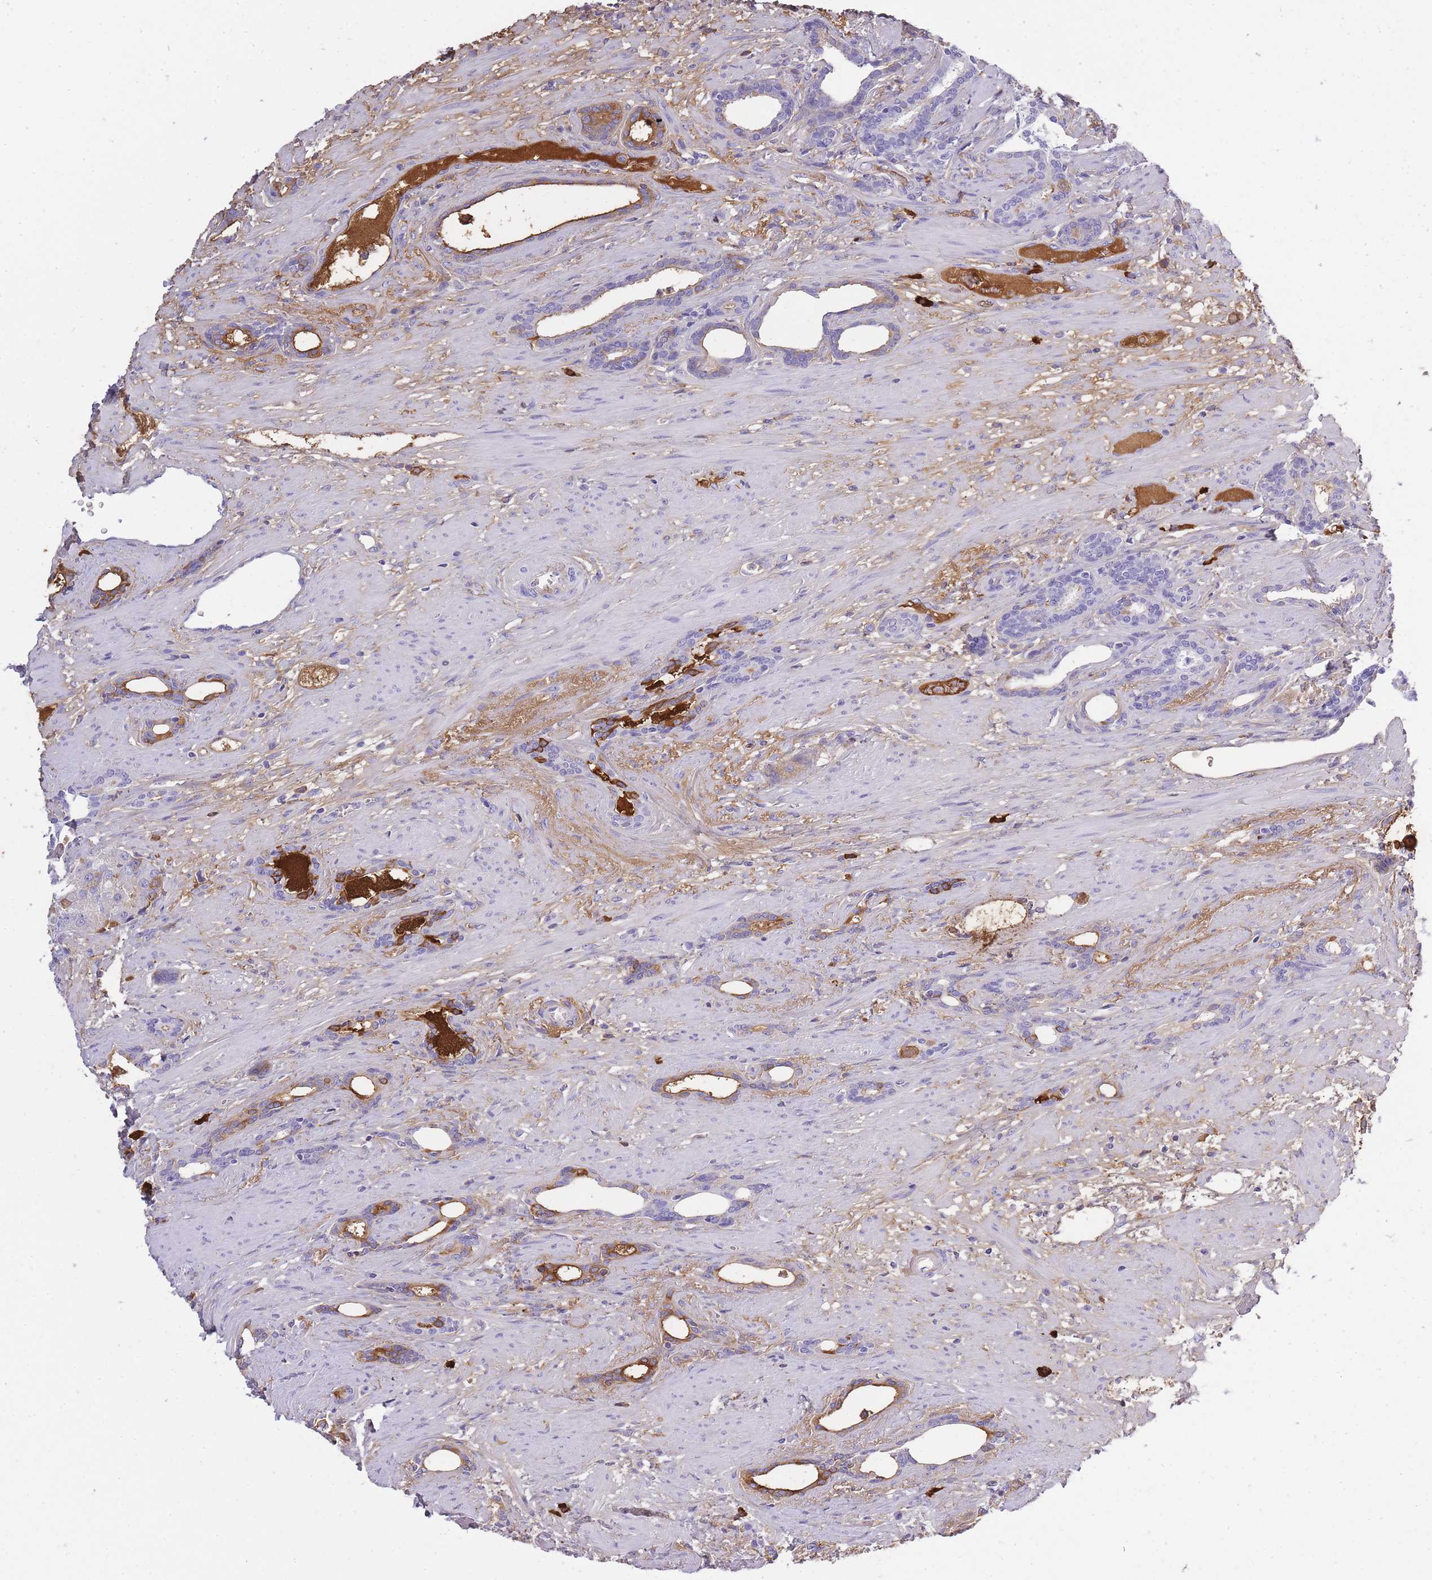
{"staining": {"intensity": "moderate", "quantity": "<25%", "location": "cytoplasmic/membranous"}, "tissue": "prostate cancer", "cell_type": "Tumor cells", "image_type": "cancer", "snomed": [{"axis": "morphology", "description": "Adenocarcinoma, High grade"}, {"axis": "topography", "description": "Prostate"}], "caption": "A brown stain highlights moderate cytoplasmic/membranous positivity of a protein in human prostate adenocarcinoma (high-grade) tumor cells. The protein of interest is stained brown, and the nuclei are stained in blue (DAB IHC with brightfield microscopy, high magnification).", "gene": "IGKV1D-42", "patient": {"sex": "male", "age": 69}}